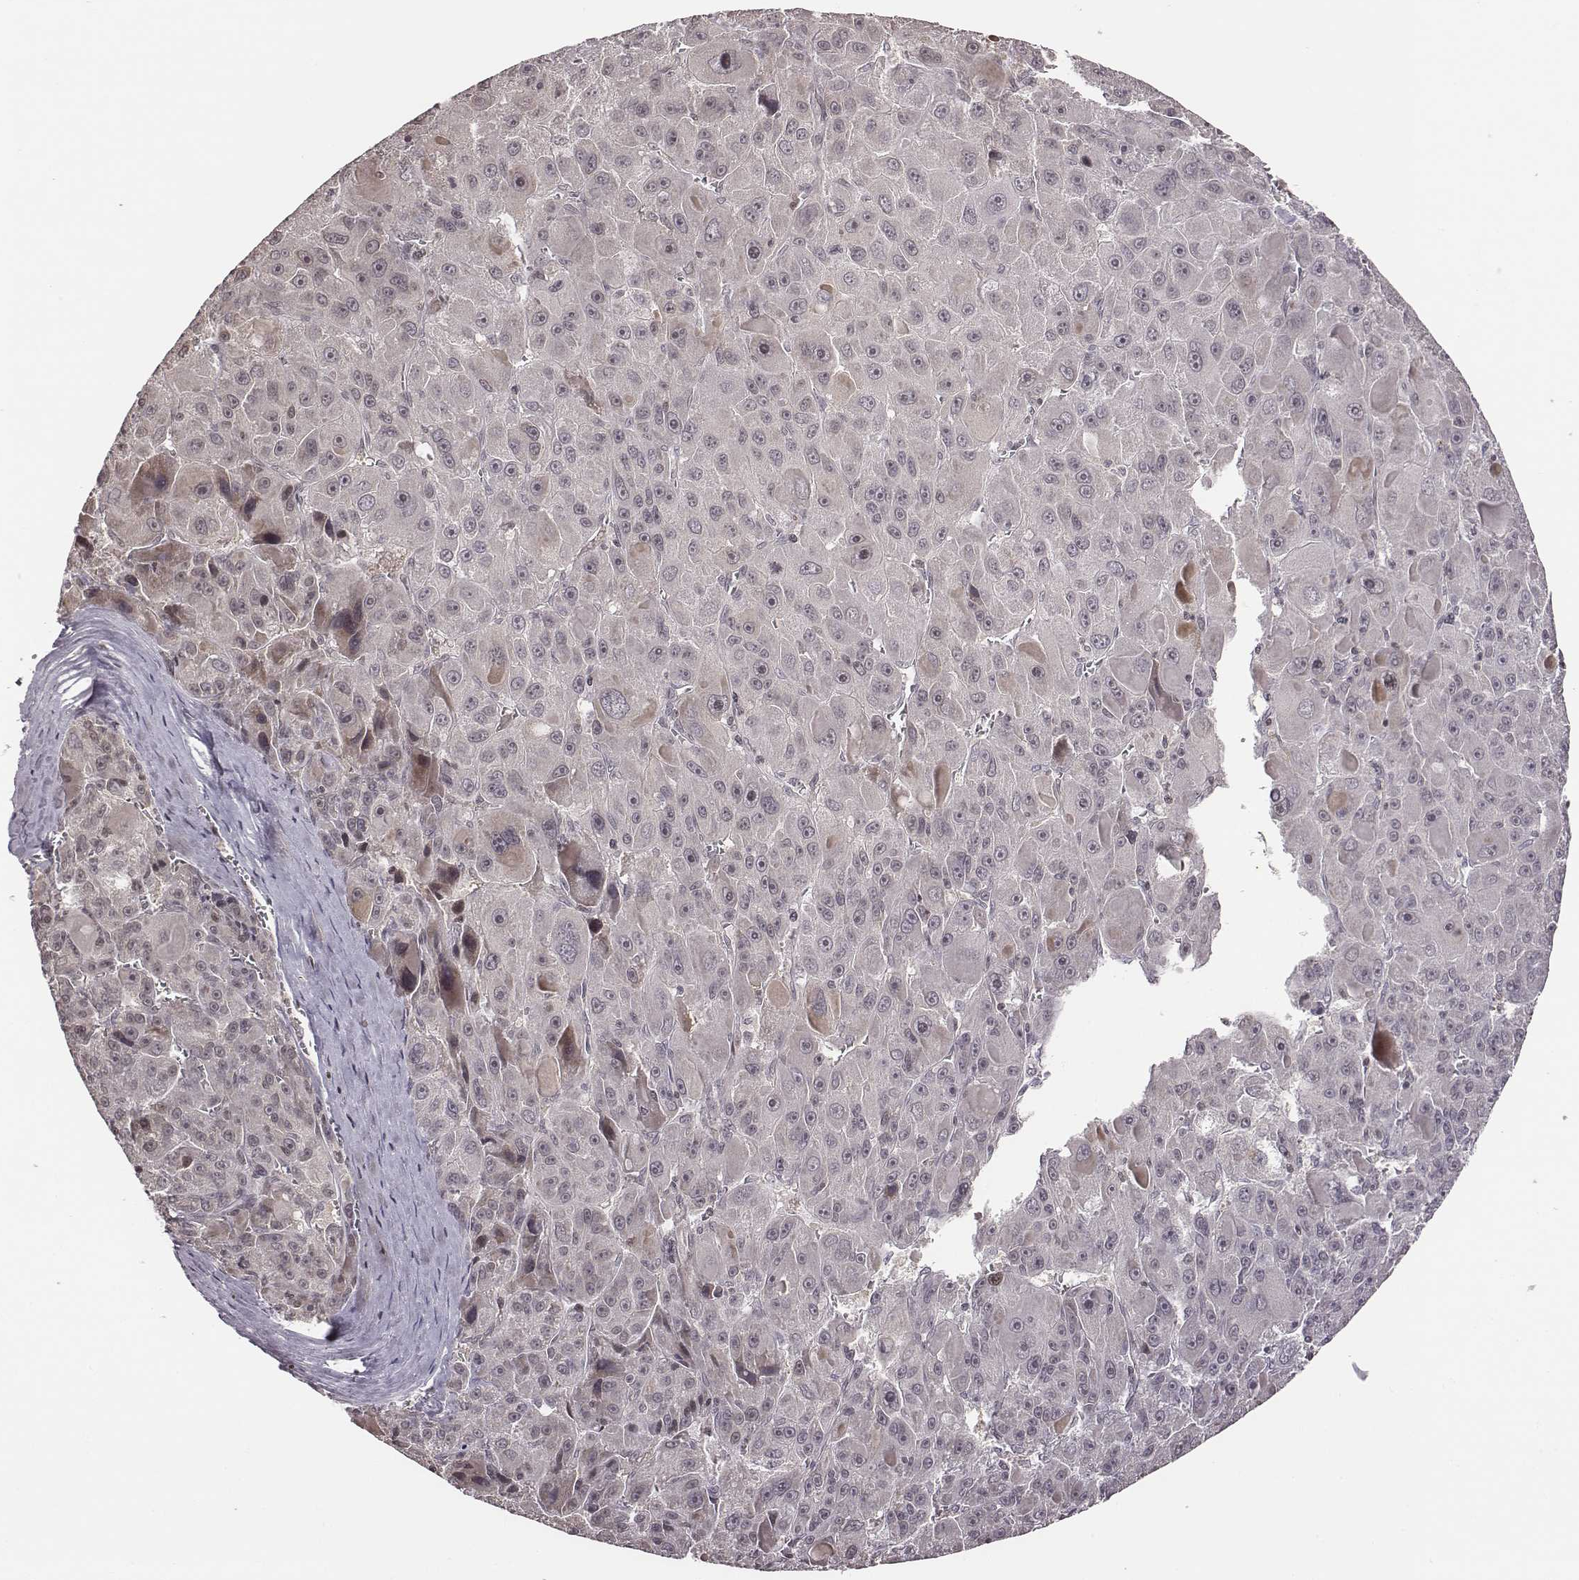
{"staining": {"intensity": "negative", "quantity": "none", "location": "none"}, "tissue": "liver cancer", "cell_type": "Tumor cells", "image_type": "cancer", "snomed": [{"axis": "morphology", "description": "Carcinoma, Hepatocellular, NOS"}, {"axis": "topography", "description": "Liver"}], "caption": "This is a image of immunohistochemistry staining of liver cancer, which shows no positivity in tumor cells.", "gene": "GRM4", "patient": {"sex": "male", "age": 76}}